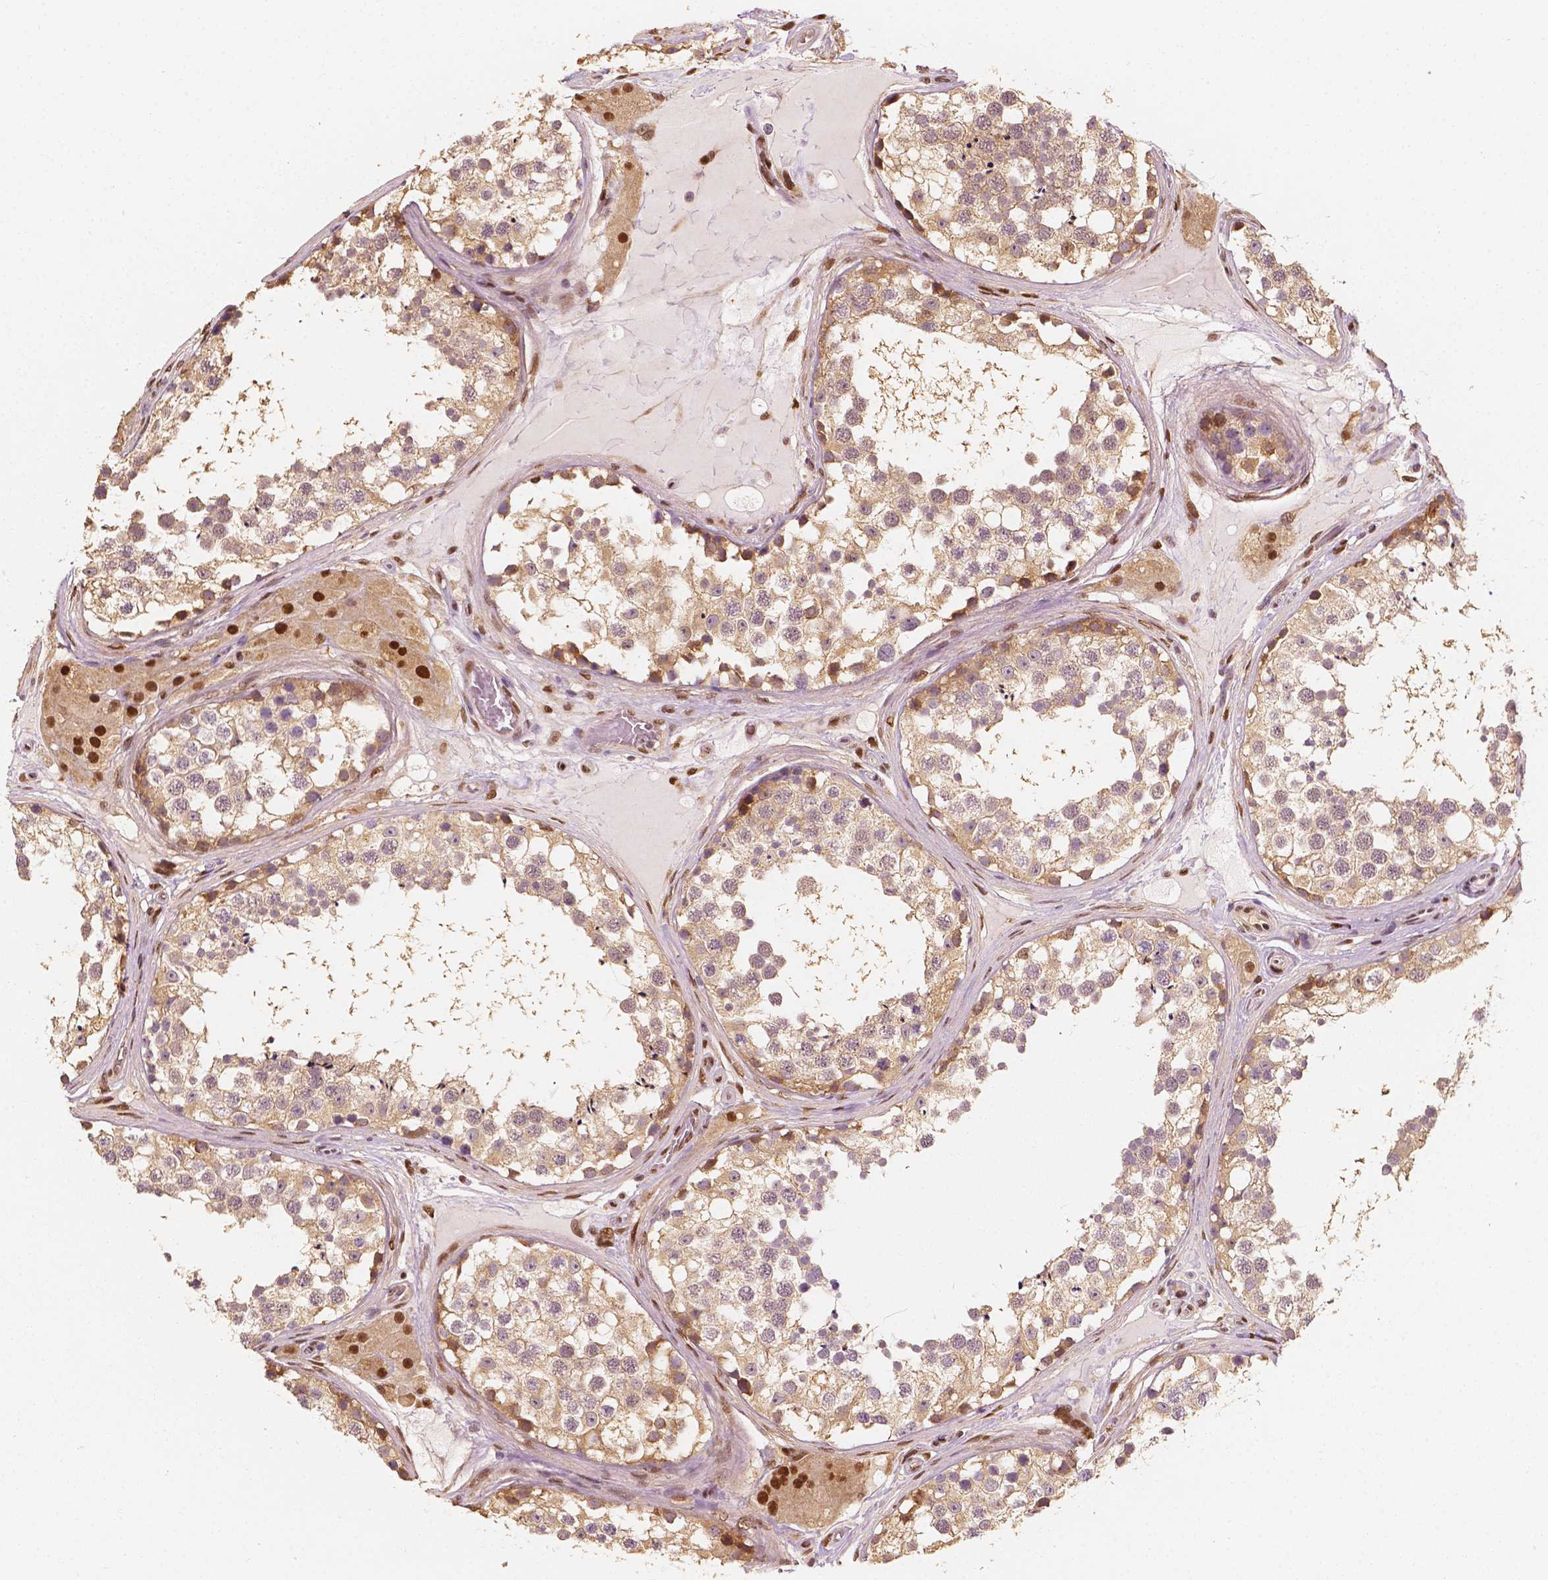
{"staining": {"intensity": "weak", "quantity": ">75%", "location": "cytoplasmic/membranous"}, "tissue": "testis", "cell_type": "Cells in seminiferous ducts", "image_type": "normal", "snomed": [{"axis": "morphology", "description": "Normal tissue, NOS"}, {"axis": "morphology", "description": "Seminoma, NOS"}, {"axis": "topography", "description": "Testis"}], "caption": "Weak cytoplasmic/membranous staining for a protein is present in about >75% of cells in seminiferous ducts of benign testis using IHC.", "gene": "TBC1D17", "patient": {"sex": "male", "age": 65}}